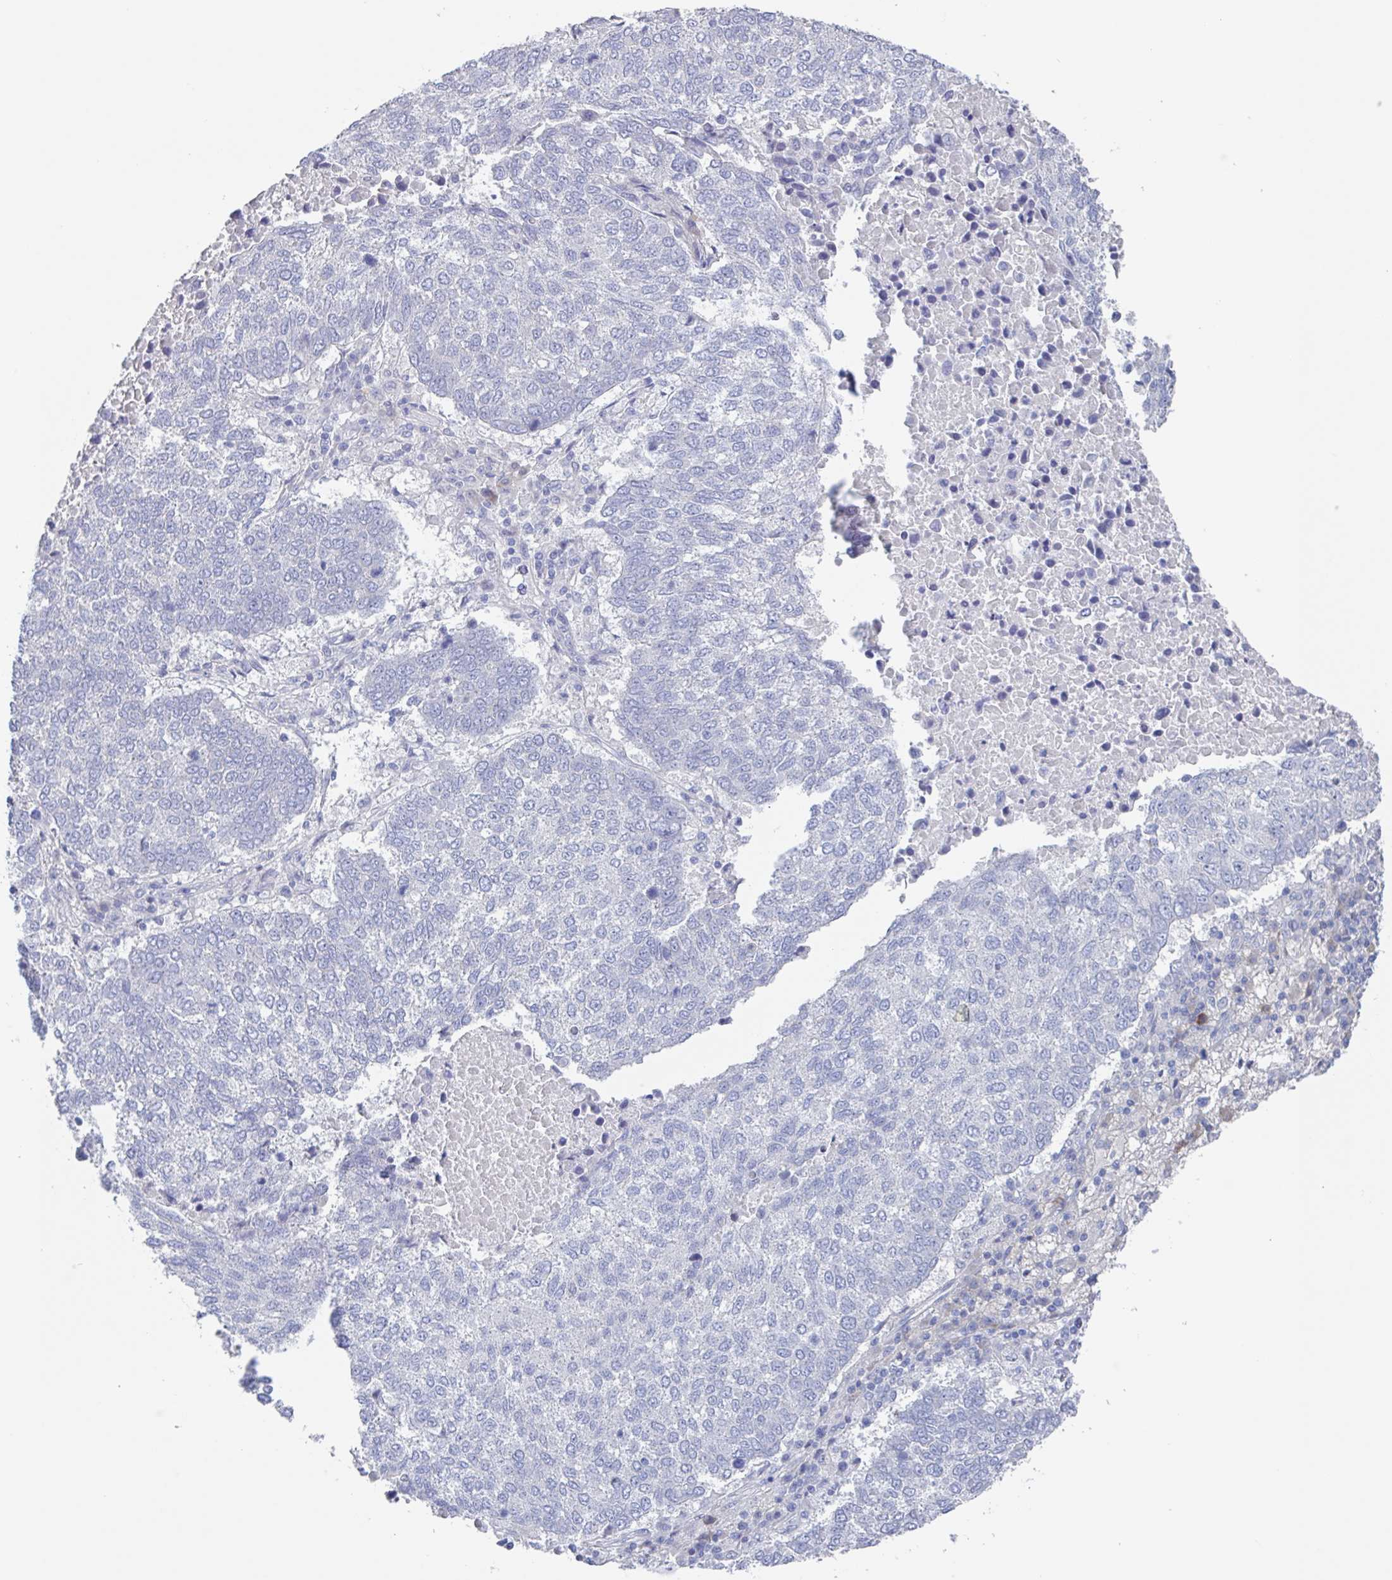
{"staining": {"intensity": "negative", "quantity": "none", "location": "none"}, "tissue": "lung cancer", "cell_type": "Tumor cells", "image_type": "cancer", "snomed": [{"axis": "morphology", "description": "Squamous cell carcinoma, NOS"}, {"axis": "topography", "description": "Lung"}], "caption": "Immunohistochemical staining of human squamous cell carcinoma (lung) demonstrates no significant positivity in tumor cells.", "gene": "NOXRED1", "patient": {"sex": "male", "age": 73}}